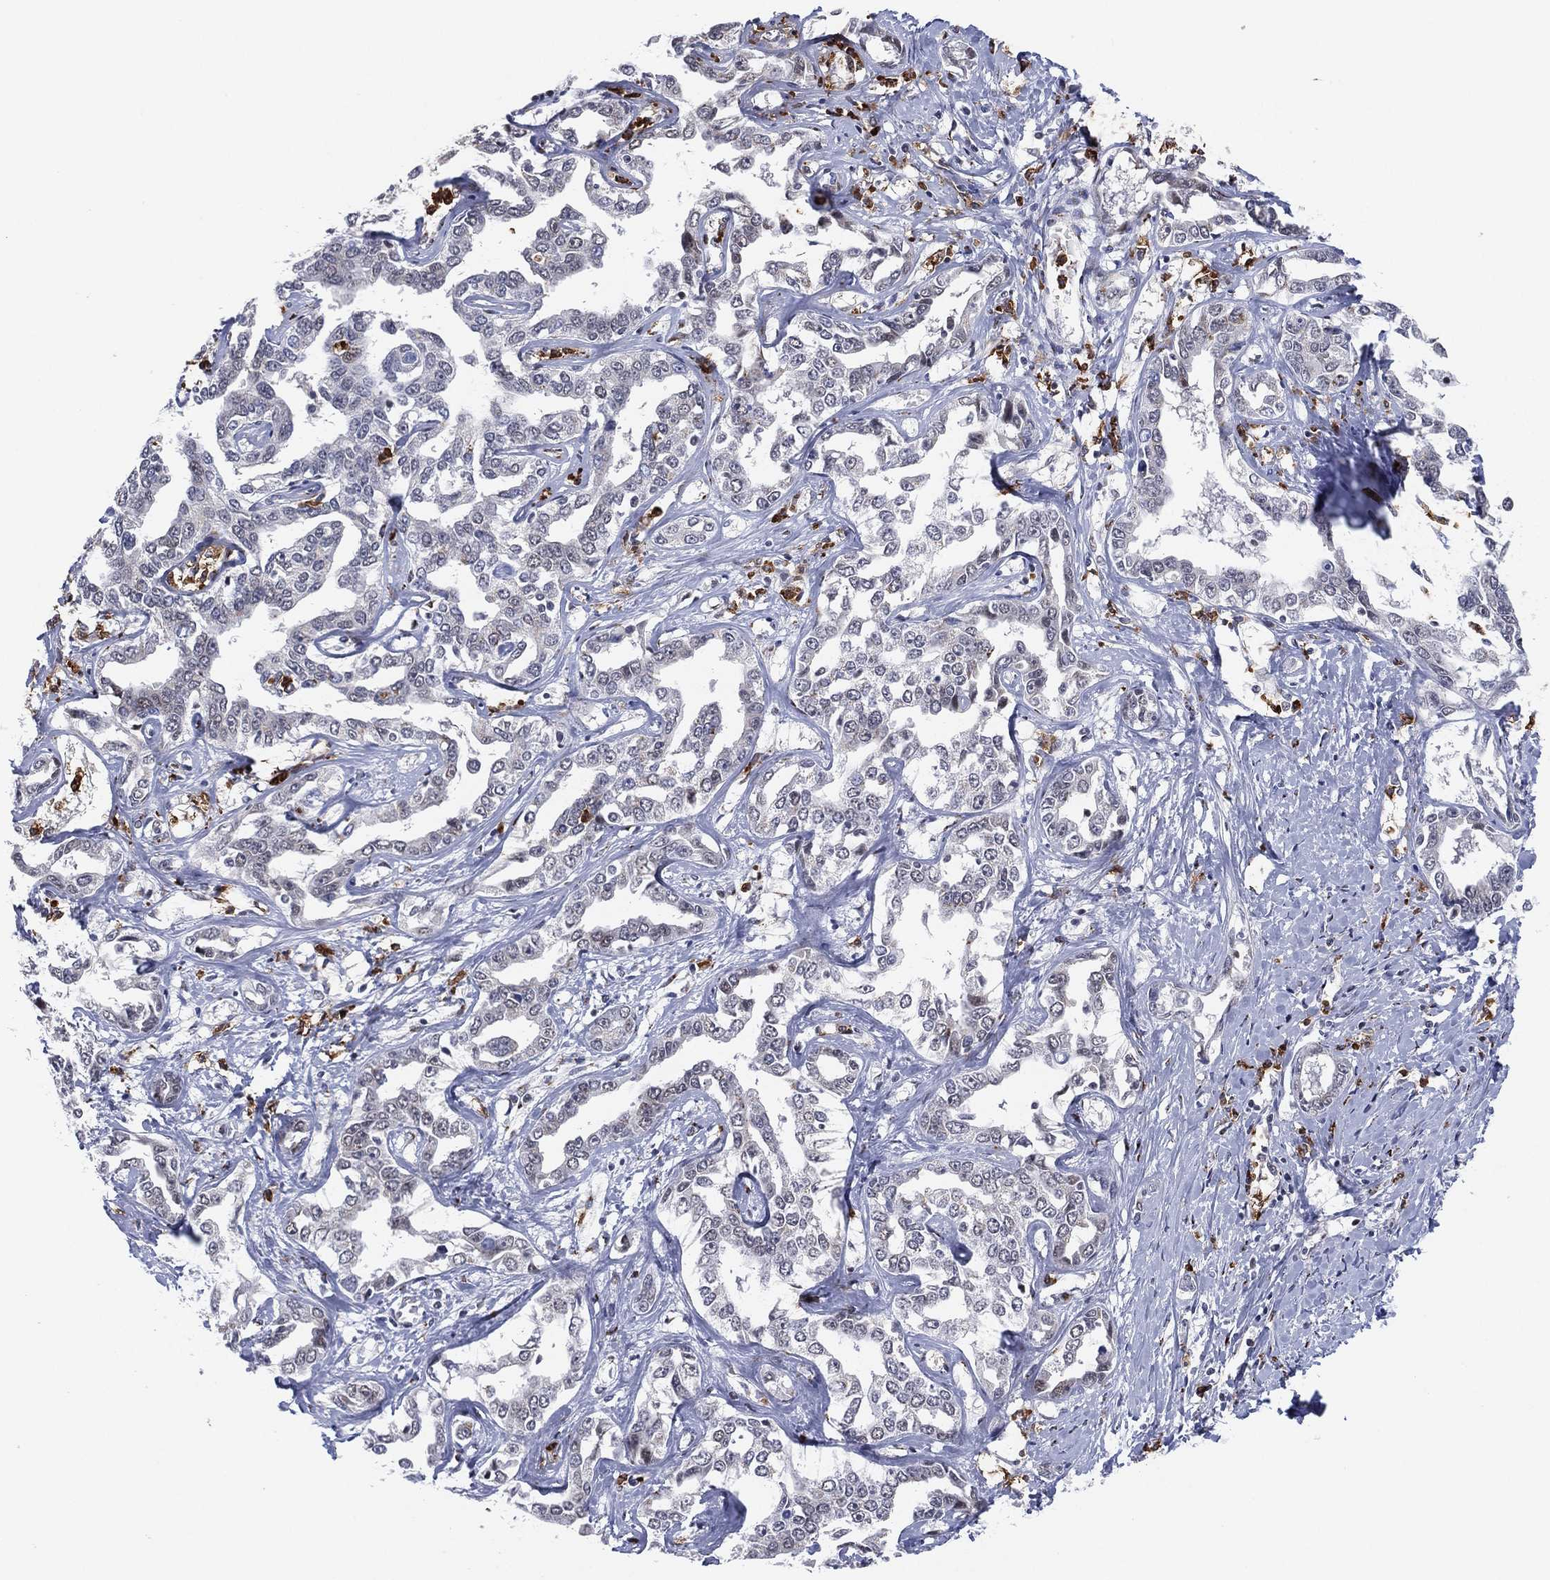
{"staining": {"intensity": "negative", "quantity": "none", "location": "none"}, "tissue": "liver cancer", "cell_type": "Tumor cells", "image_type": "cancer", "snomed": [{"axis": "morphology", "description": "Cholangiocarcinoma"}, {"axis": "topography", "description": "Liver"}], "caption": "The image exhibits no significant staining in tumor cells of liver cancer (cholangiocarcinoma). (IHC, brightfield microscopy, high magnification).", "gene": "CD177", "patient": {"sex": "male", "age": 59}}